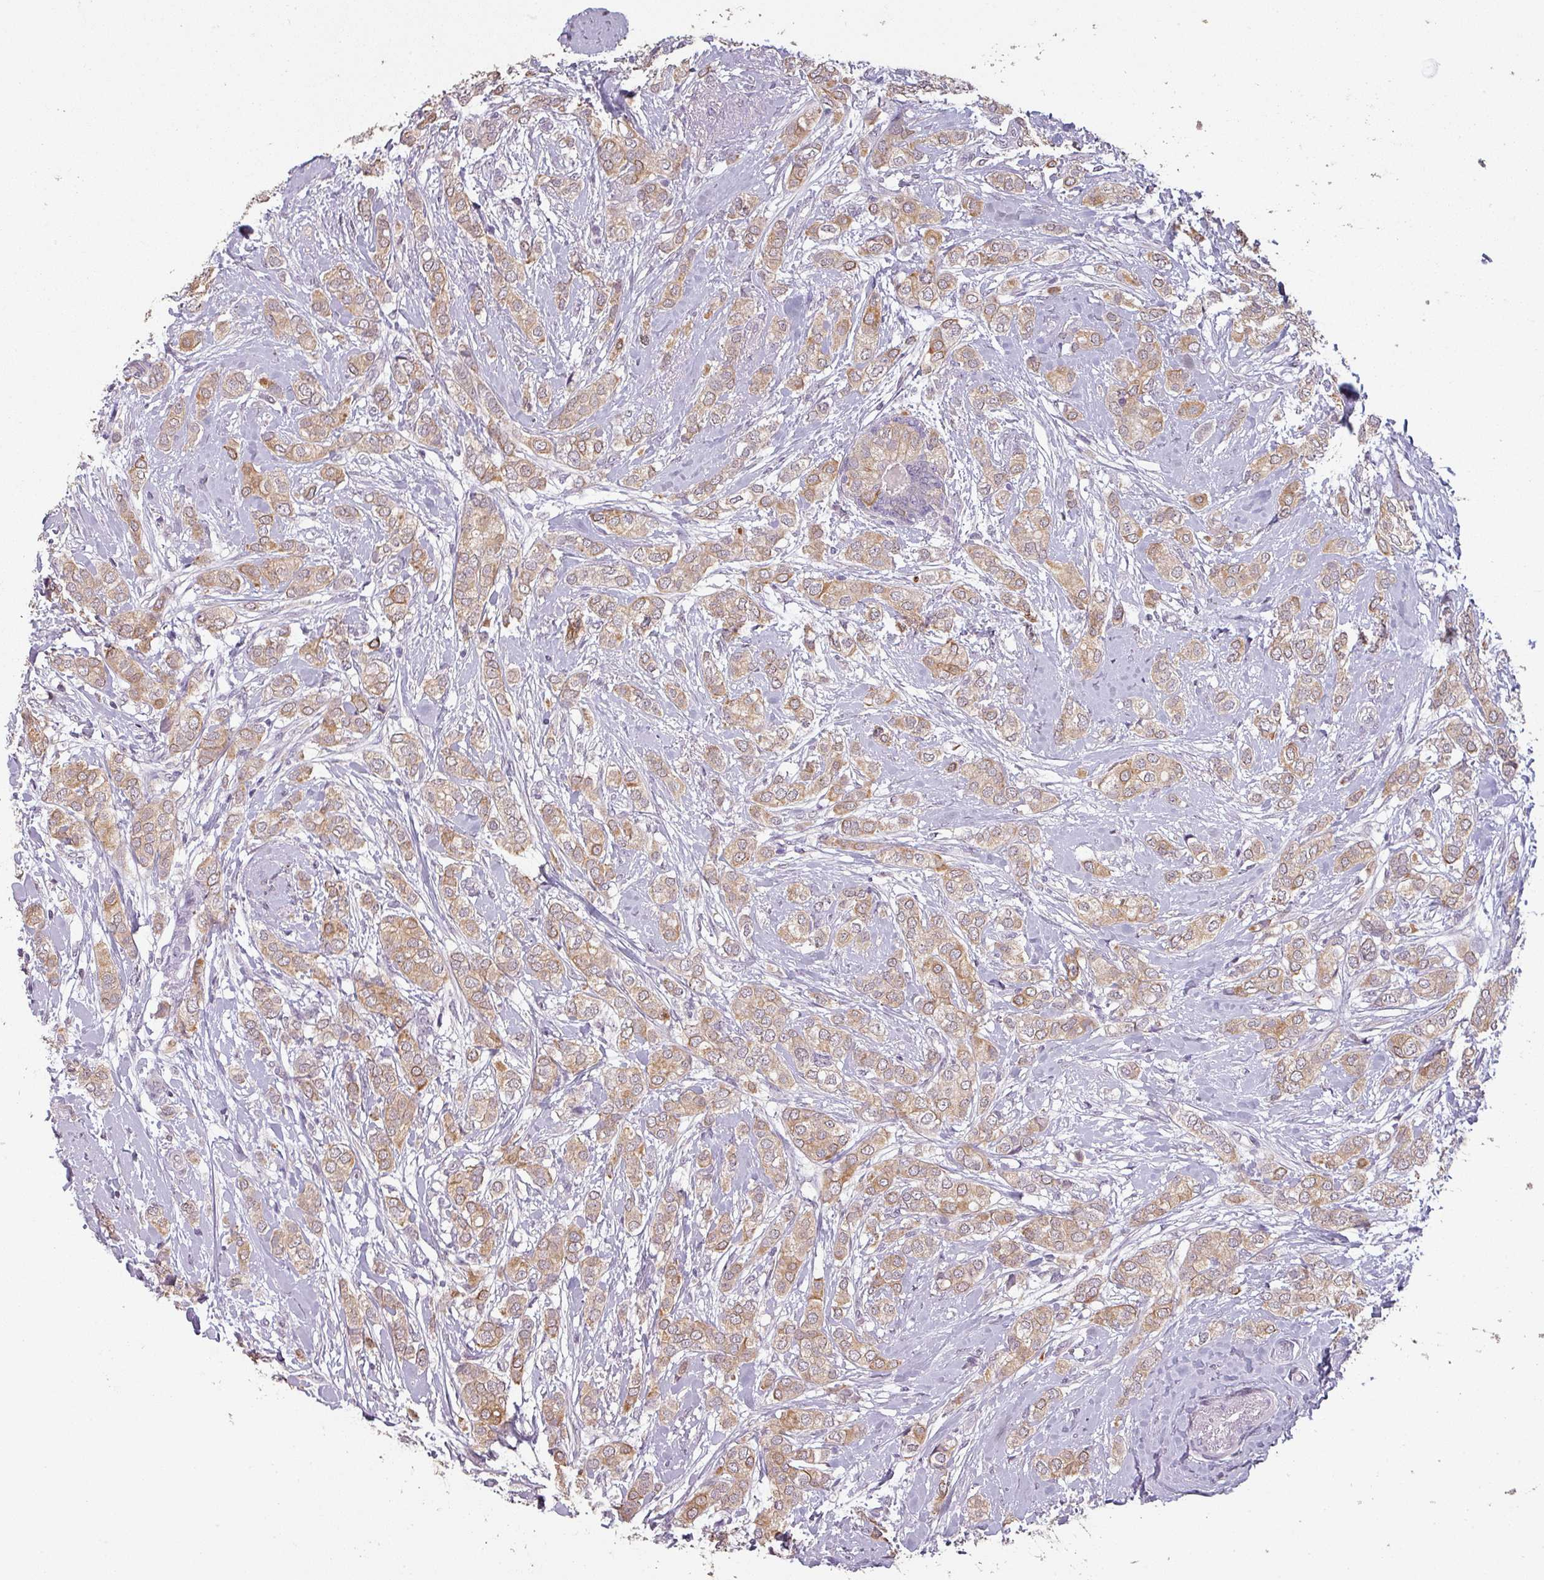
{"staining": {"intensity": "moderate", "quantity": ">75%", "location": "cytoplasmic/membranous"}, "tissue": "breast cancer", "cell_type": "Tumor cells", "image_type": "cancer", "snomed": [{"axis": "morphology", "description": "Duct carcinoma"}, {"axis": "topography", "description": "Breast"}], "caption": "Protein expression analysis of human intraductal carcinoma (breast) reveals moderate cytoplasmic/membranous positivity in approximately >75% of tumor cells. Using DAB (brown) and hematoxylin (blue) stains, captured at high magnification using brightfield microscopy.", "gene": "LYPLA1", "patient": {"sex": "female", "age": 73}}